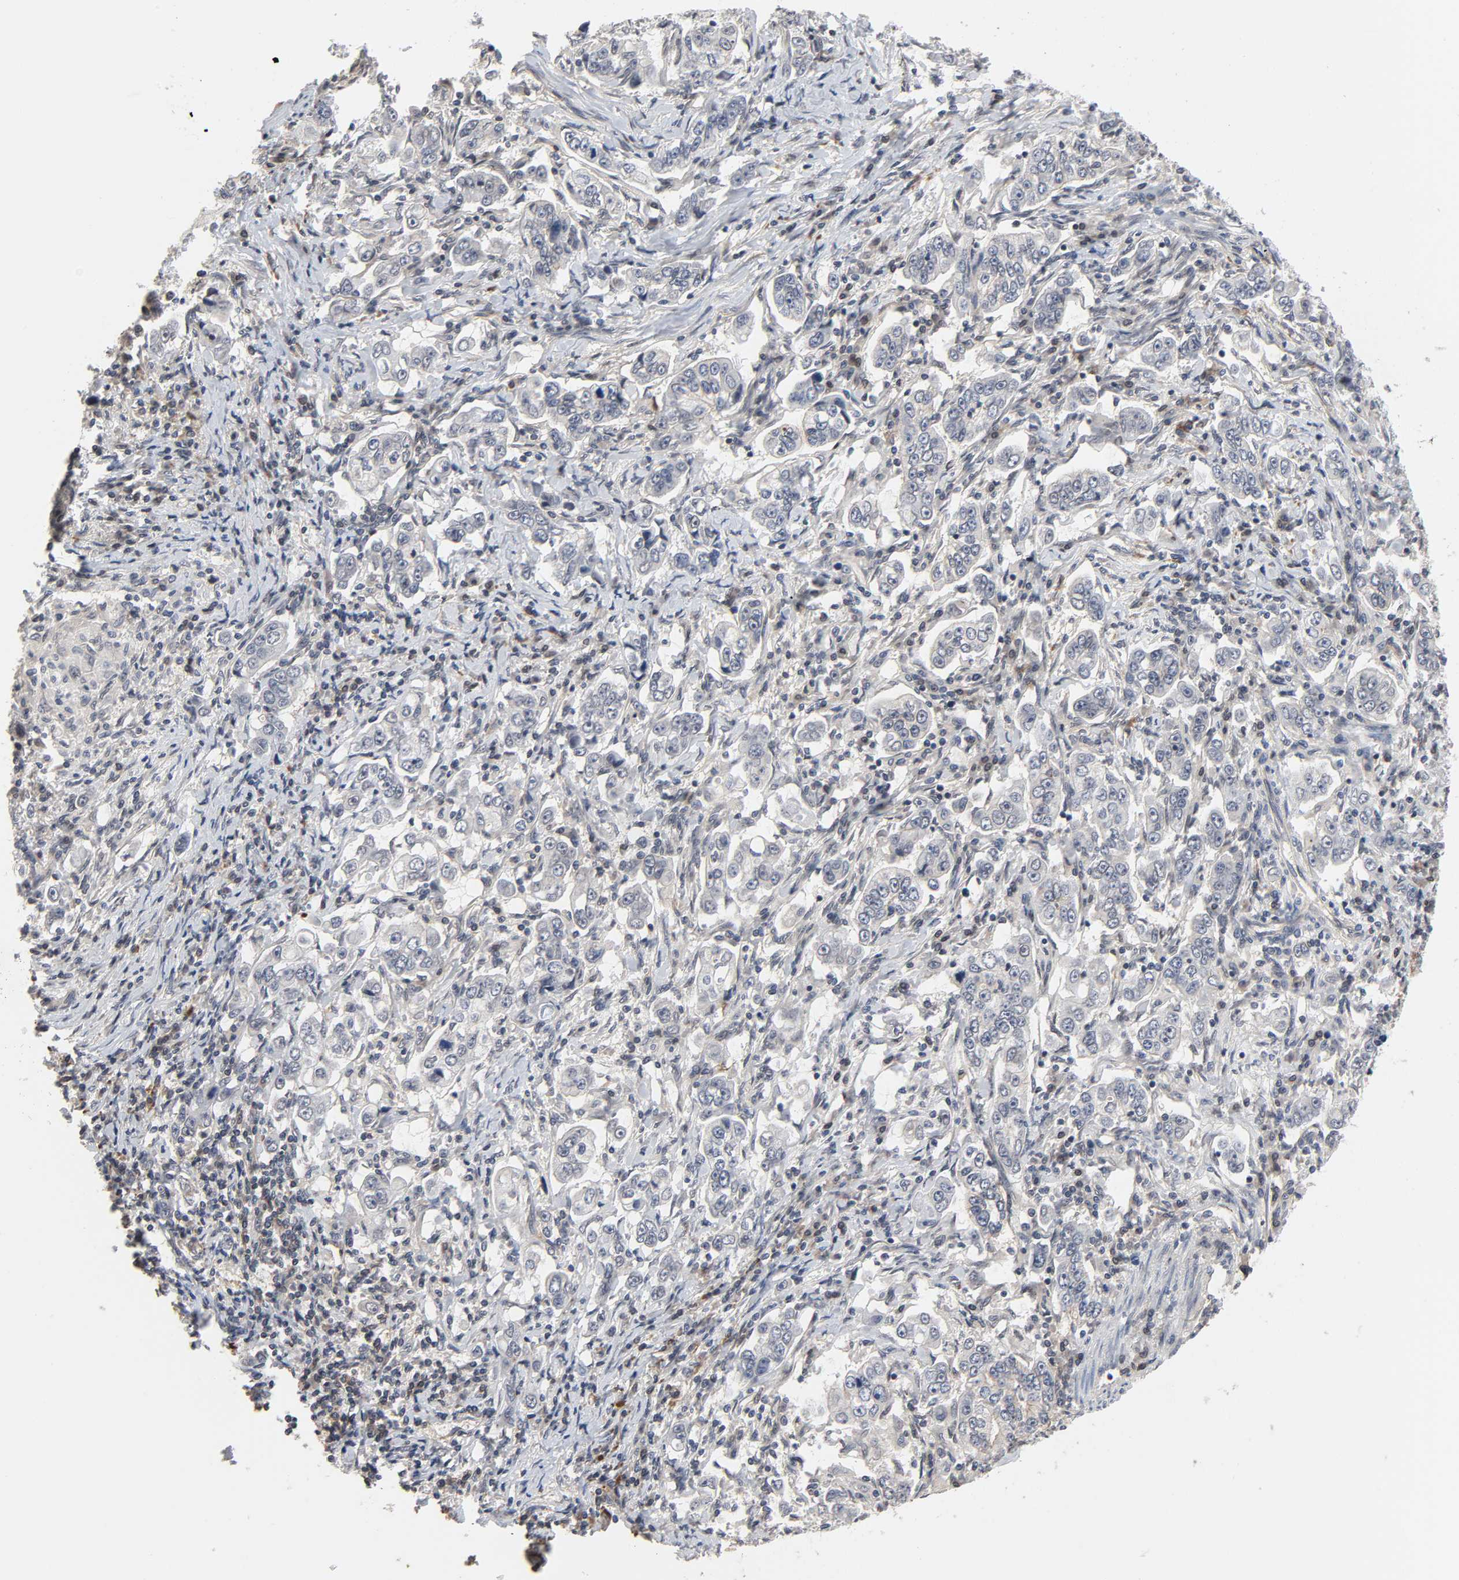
{"staining": {"intensity": "weak", "quantity": ">75%", "location": "cytoplasmic/membranous"}, "tissue": "stomach cancer", "cell_type": "Tumor cells", "image_type": "cancer", "snomed": [{"axis": "morphology", "description": "Adenocarcinoma, NOS"}, {"axis": "topography", "description": "Stomach, lower"}], "caption": "The immunohistochemical stain shows weak cytoplasmic/membranous expression in tumor cells of stomach cancer (adenocarcinoma) tissue.", "gene": "CCDC175", "patient": {"sex": "female", "age": 72}}